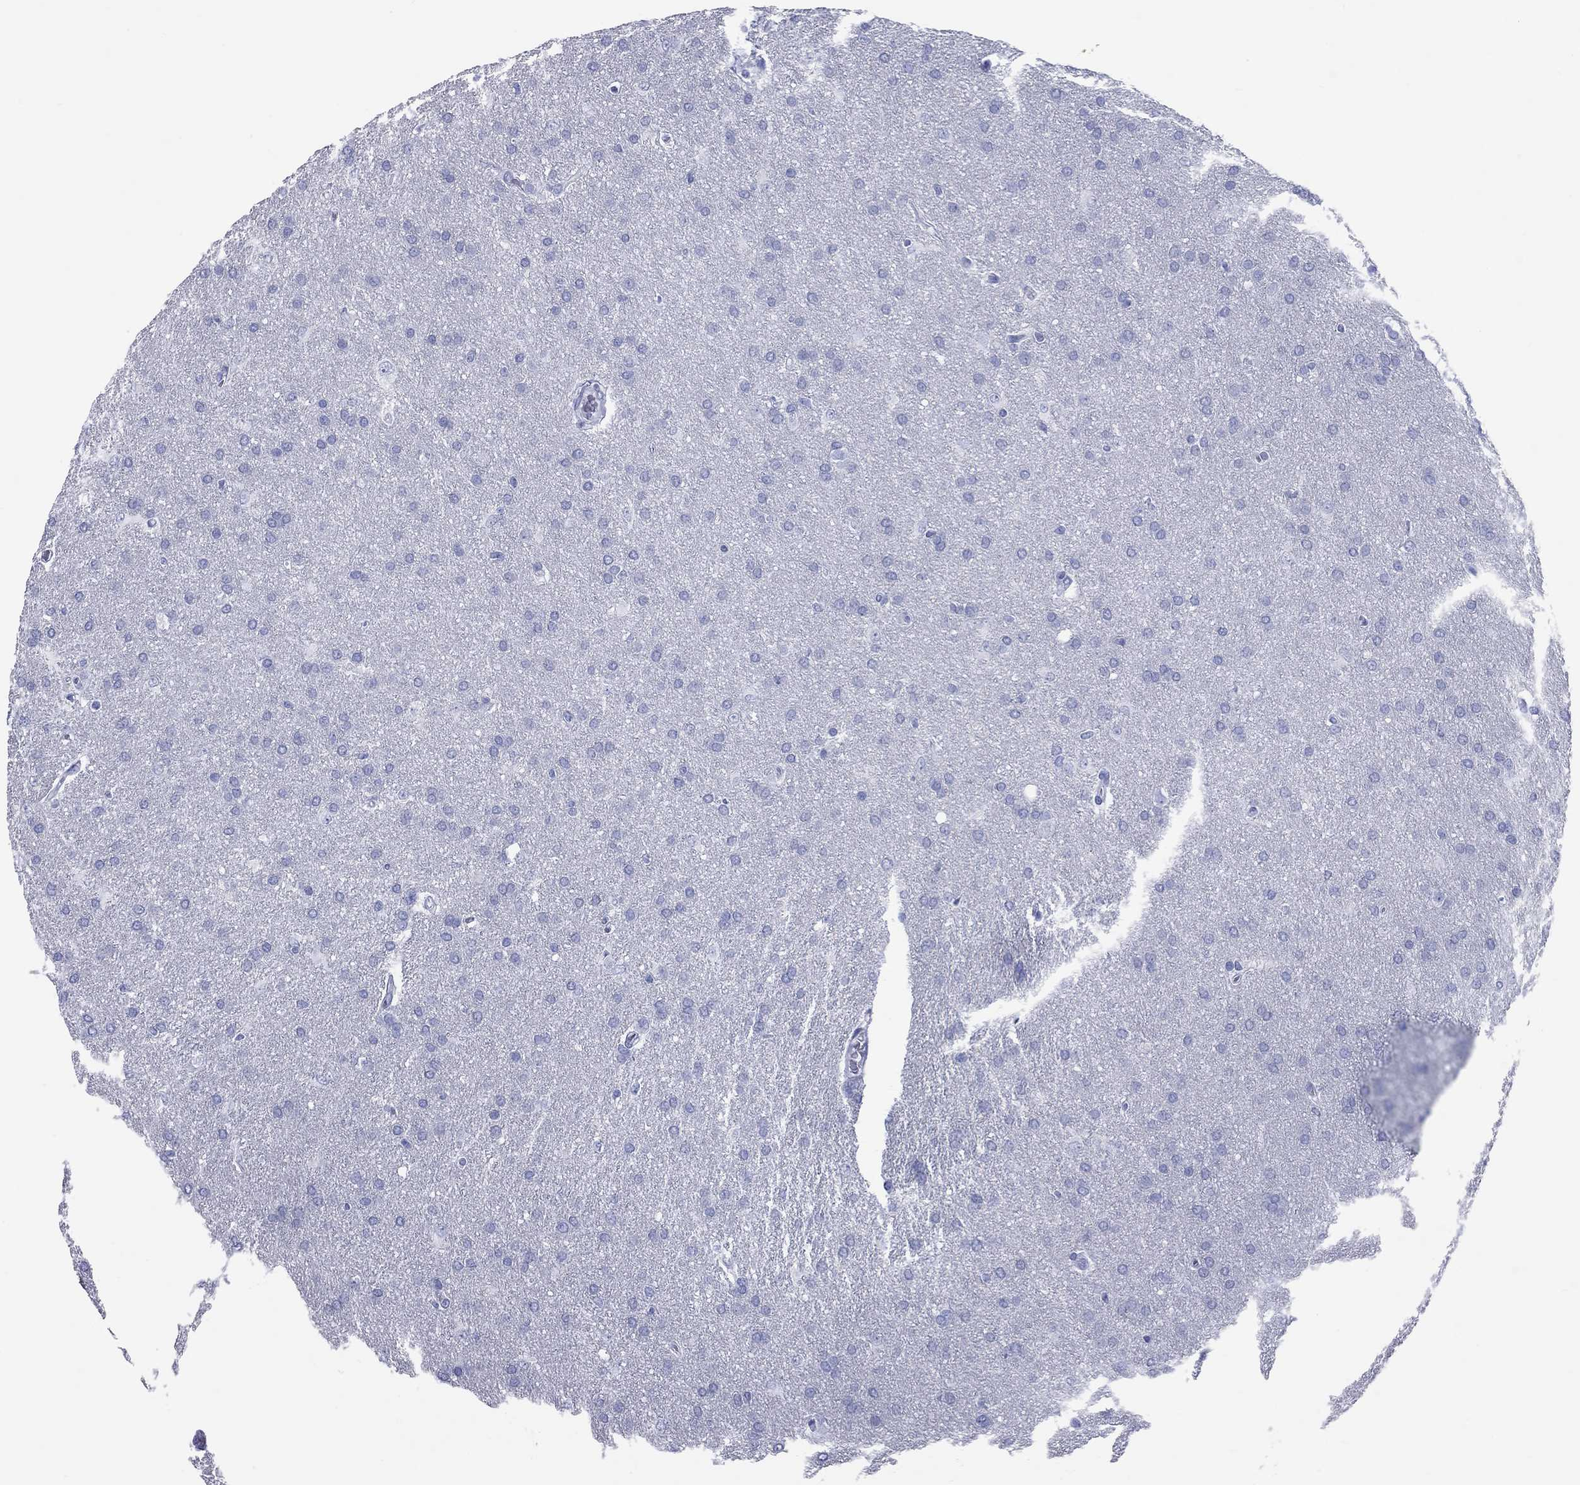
{"staining": {"intensity": "negative", "quantity": "none", "location": "none"}, "tissue": "glioma", "cell_type": "Tumor cells", "image_type": "cancer", "snomed": [{"axis": "morphology", "description": "Glioma, malignant, Low grade"}, {"axis": "topography", "description": "Brain"}], "caption": "Tumor cells show no significant protein expression in malignant glioma (low-grade).", "gene": "CCNA1", "patient": {"sex": "female", "age": 32}}